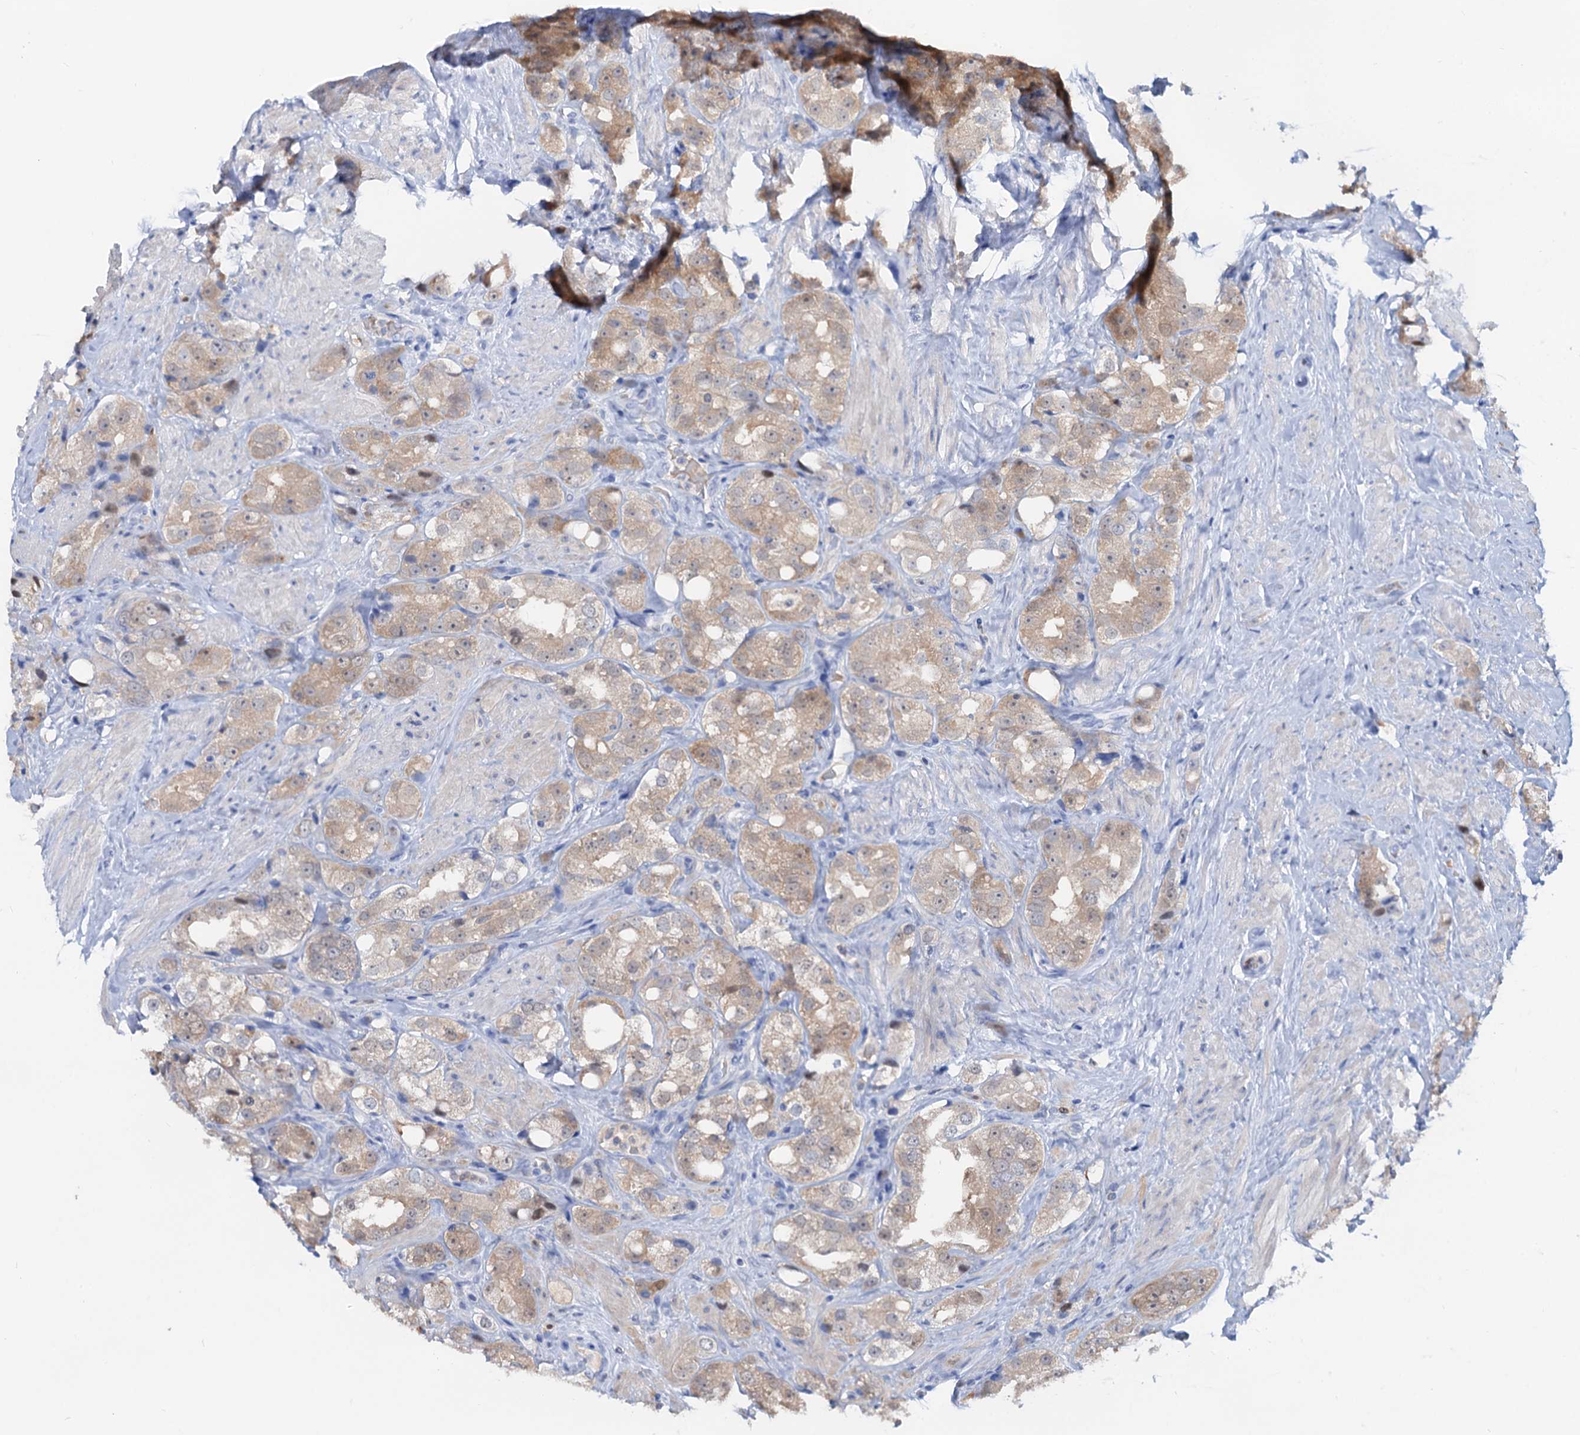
{"staining": {"intensity": "weak", "quantity": "25%-75%", "location": "cytoplasmic/membranous"}, "tissue": "prostate cancer", "cell_type": "Tumor cells", "image_type": "cancer", "snomed": [{"axis": "morphology", "description": "Adenocarcinoma, NOS"}, {"axis": "topography", "description": "Prostate"}], "caption": "Human adenocarcinoma (prostate) stained with a protein marker shows weak staining in tumor cells.", "gene": "FAH", "patient": {"sex": "male", "age": 79}}